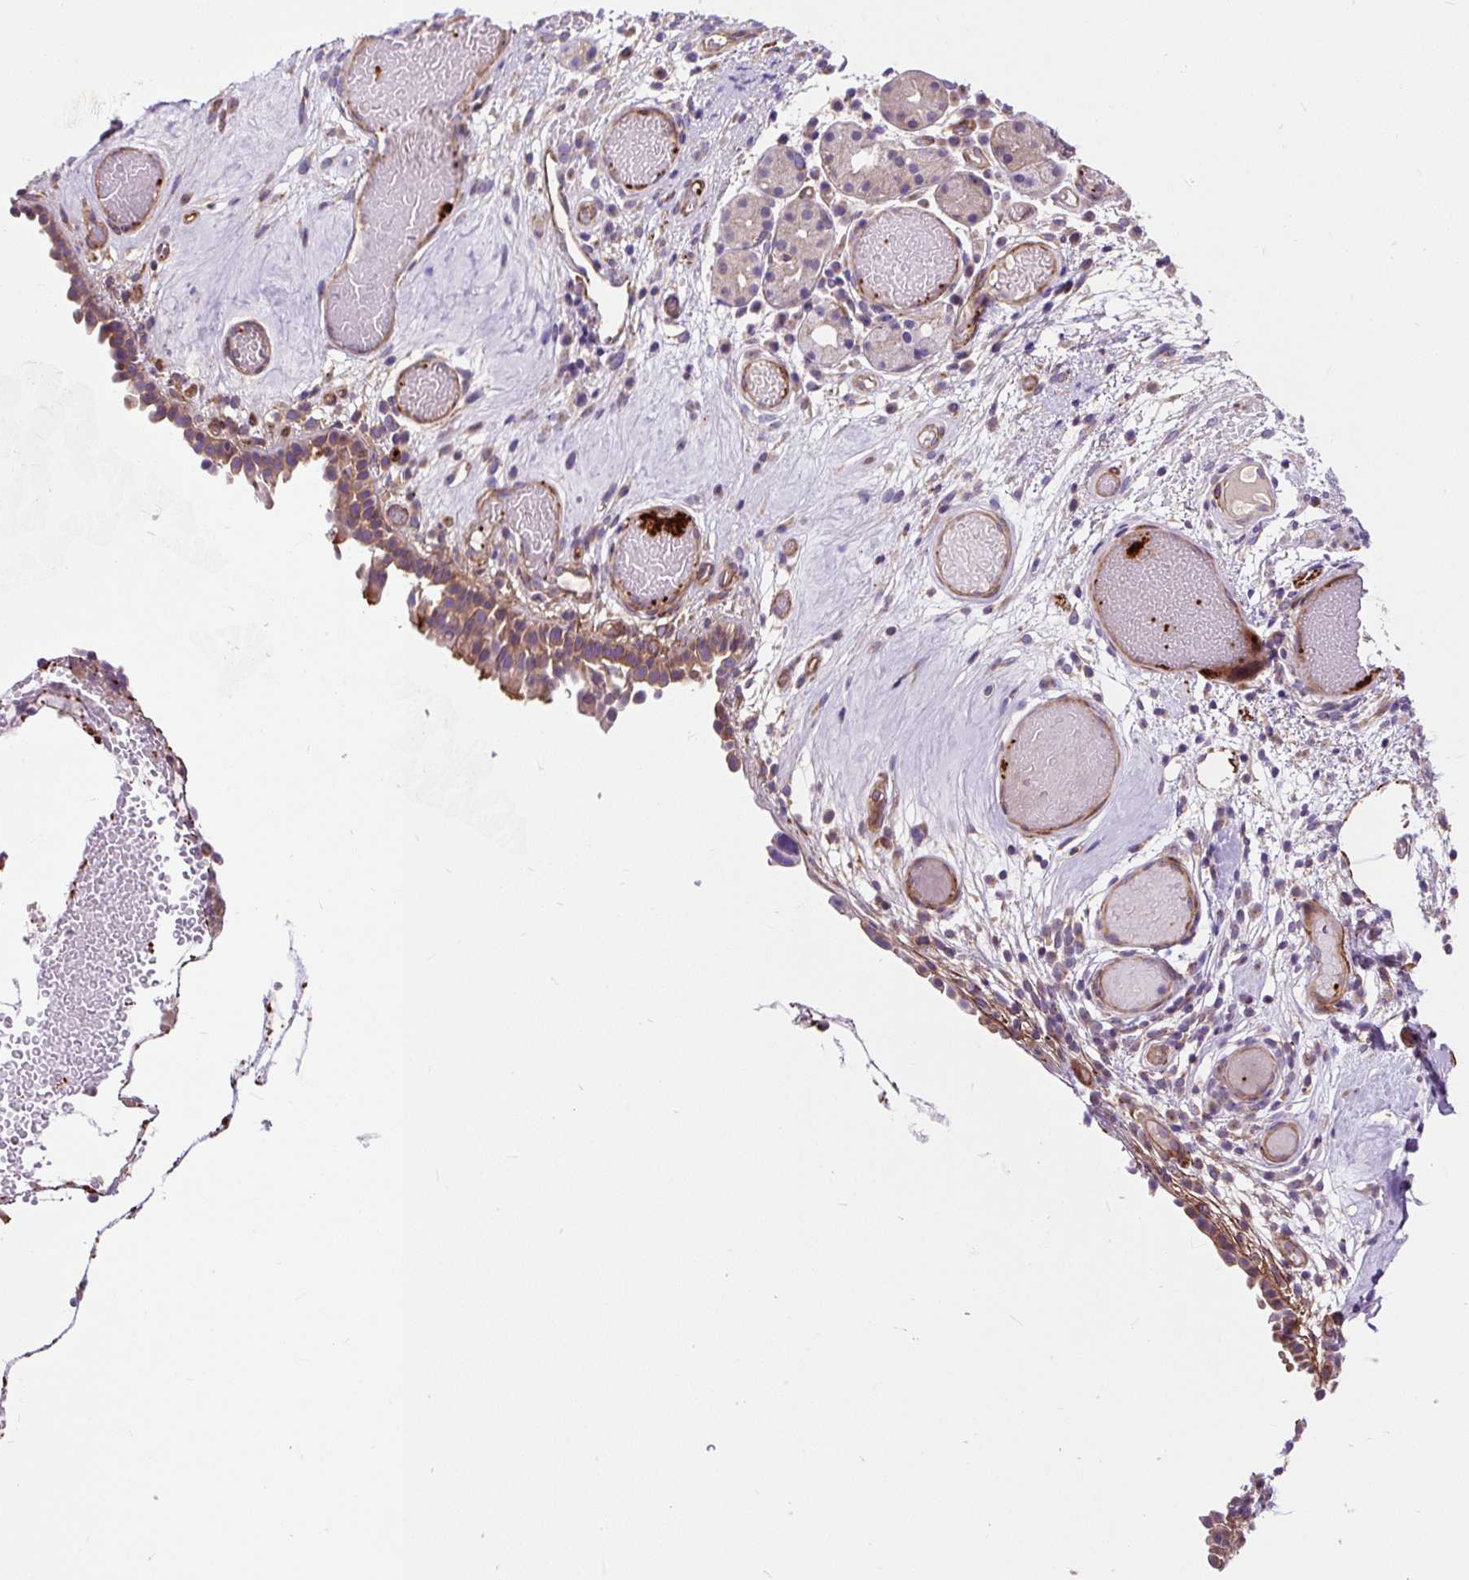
{"staining": {"intensity": "moderate", "quantity": ">75%", "location": "cytoplasmic/membranous"}, "tissue": "nasopharynx", "cell_type": "Respiratory epithelial cells", "image_type": "normal", "snomed": [{"axis": "morphology", "description": "Normal tissue, NOS"}, {"axis": "morphology", "description": "Inflammation, NOS"}, {"axis": "topography", "description": "Nasopharynx"}], "caption": "The photomicrograph demonstrates a brown stain indicating the presence of a protein in the cytoplasmic/membranous of respiratory epithelial cells in nasopharynx.", "gene": "PCDHGB3", "patient": {"sex": "male", "age": 54}}